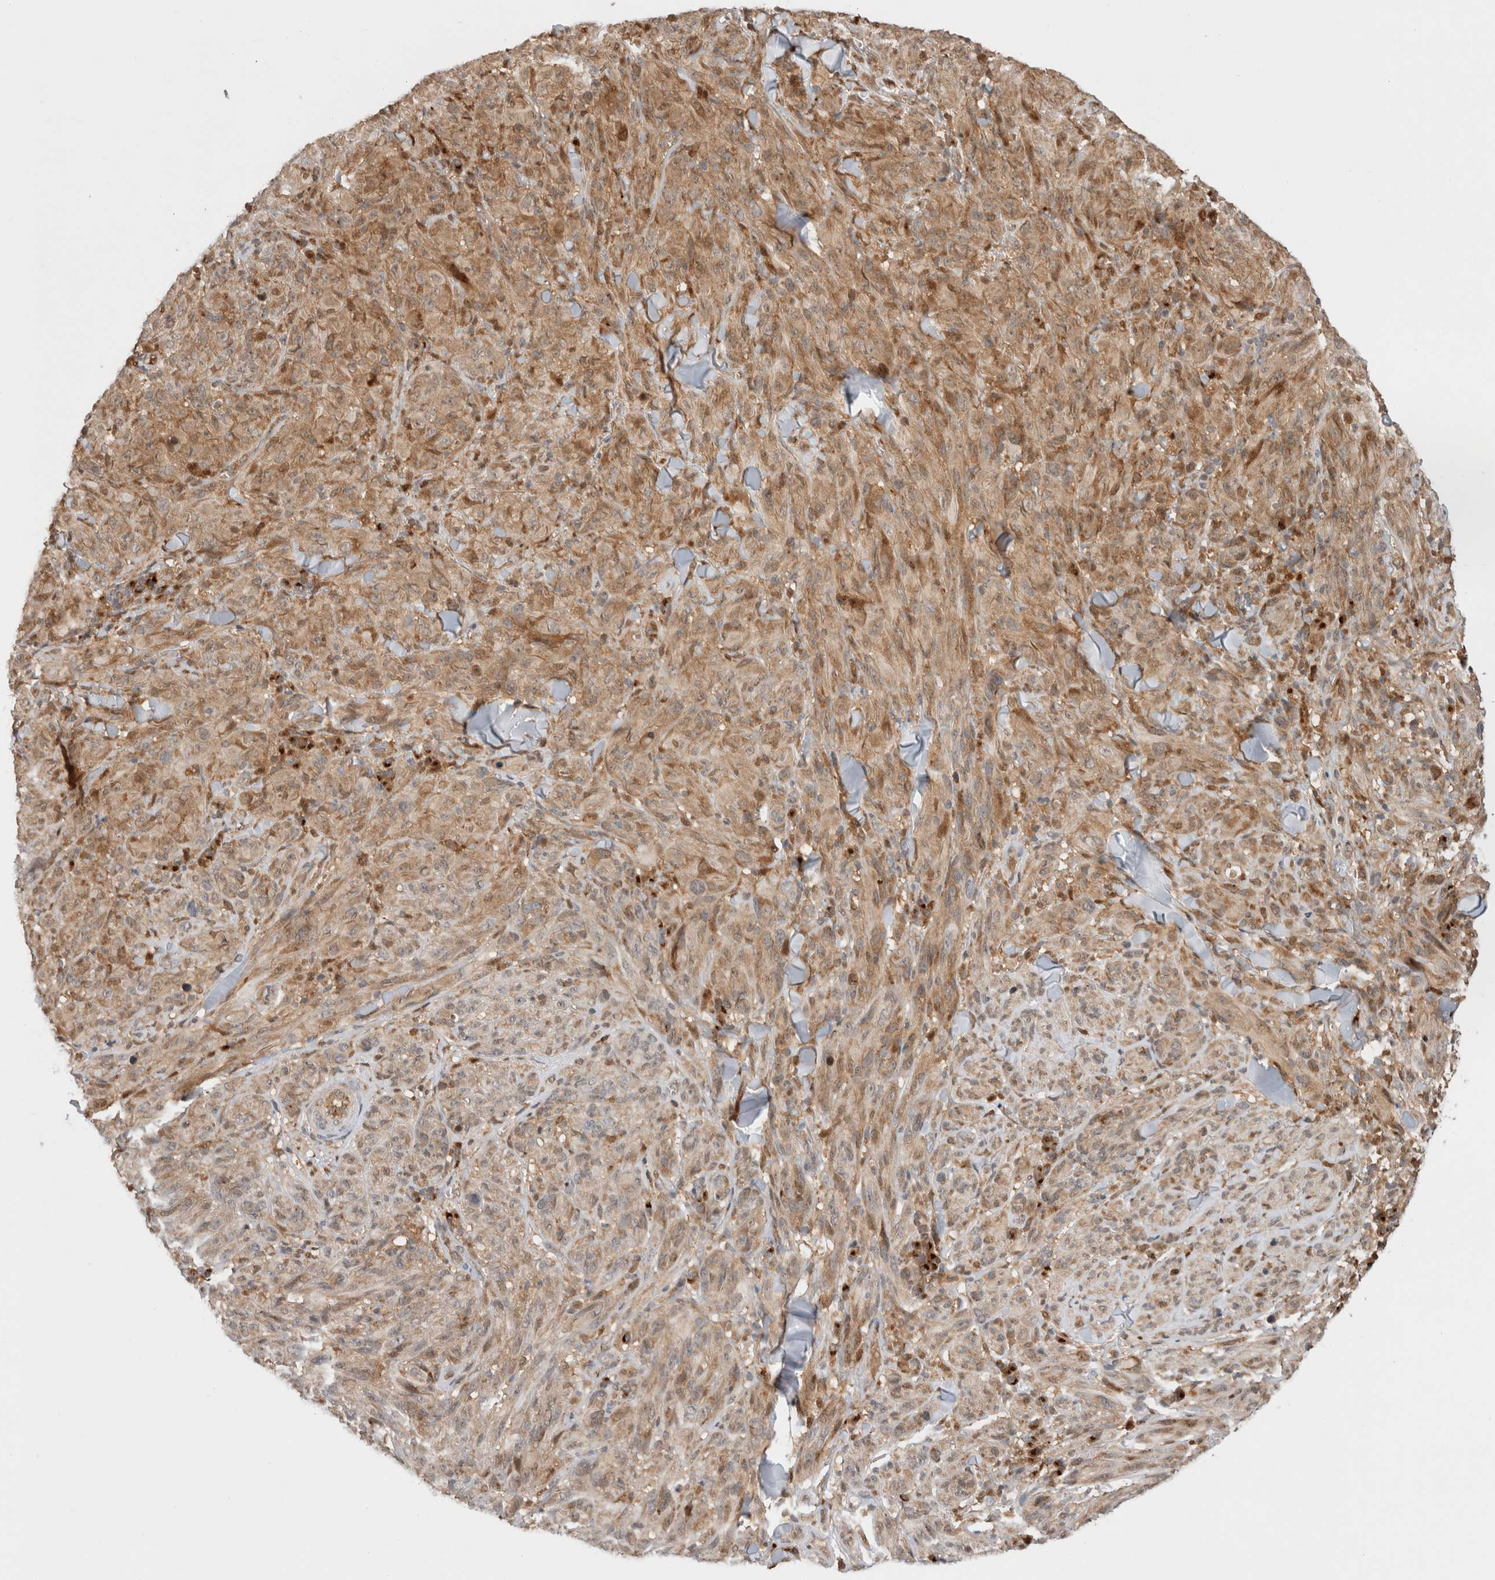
{"staining": {"intensity": "moderate", "quantity": ">75%", "location": "cytoplasmic/membranous"}, "tissue": "melanoma", "cell_type": "Tumor cells", "image_type": "cancer", "snomed": [{"axis": "morphology", "description": "Malignant melanoma, NOS"}, {"axis": "topography", "description": "Skin of head"}], "caption": "Immunohistochemical staining of melanoma demonstrates medium levels of moderate cytoplasmic/membranous protein staining in about >75% of tumor cells.", "gene": "OTUD6B", "patient": {"sex": "male", "age": 96}}